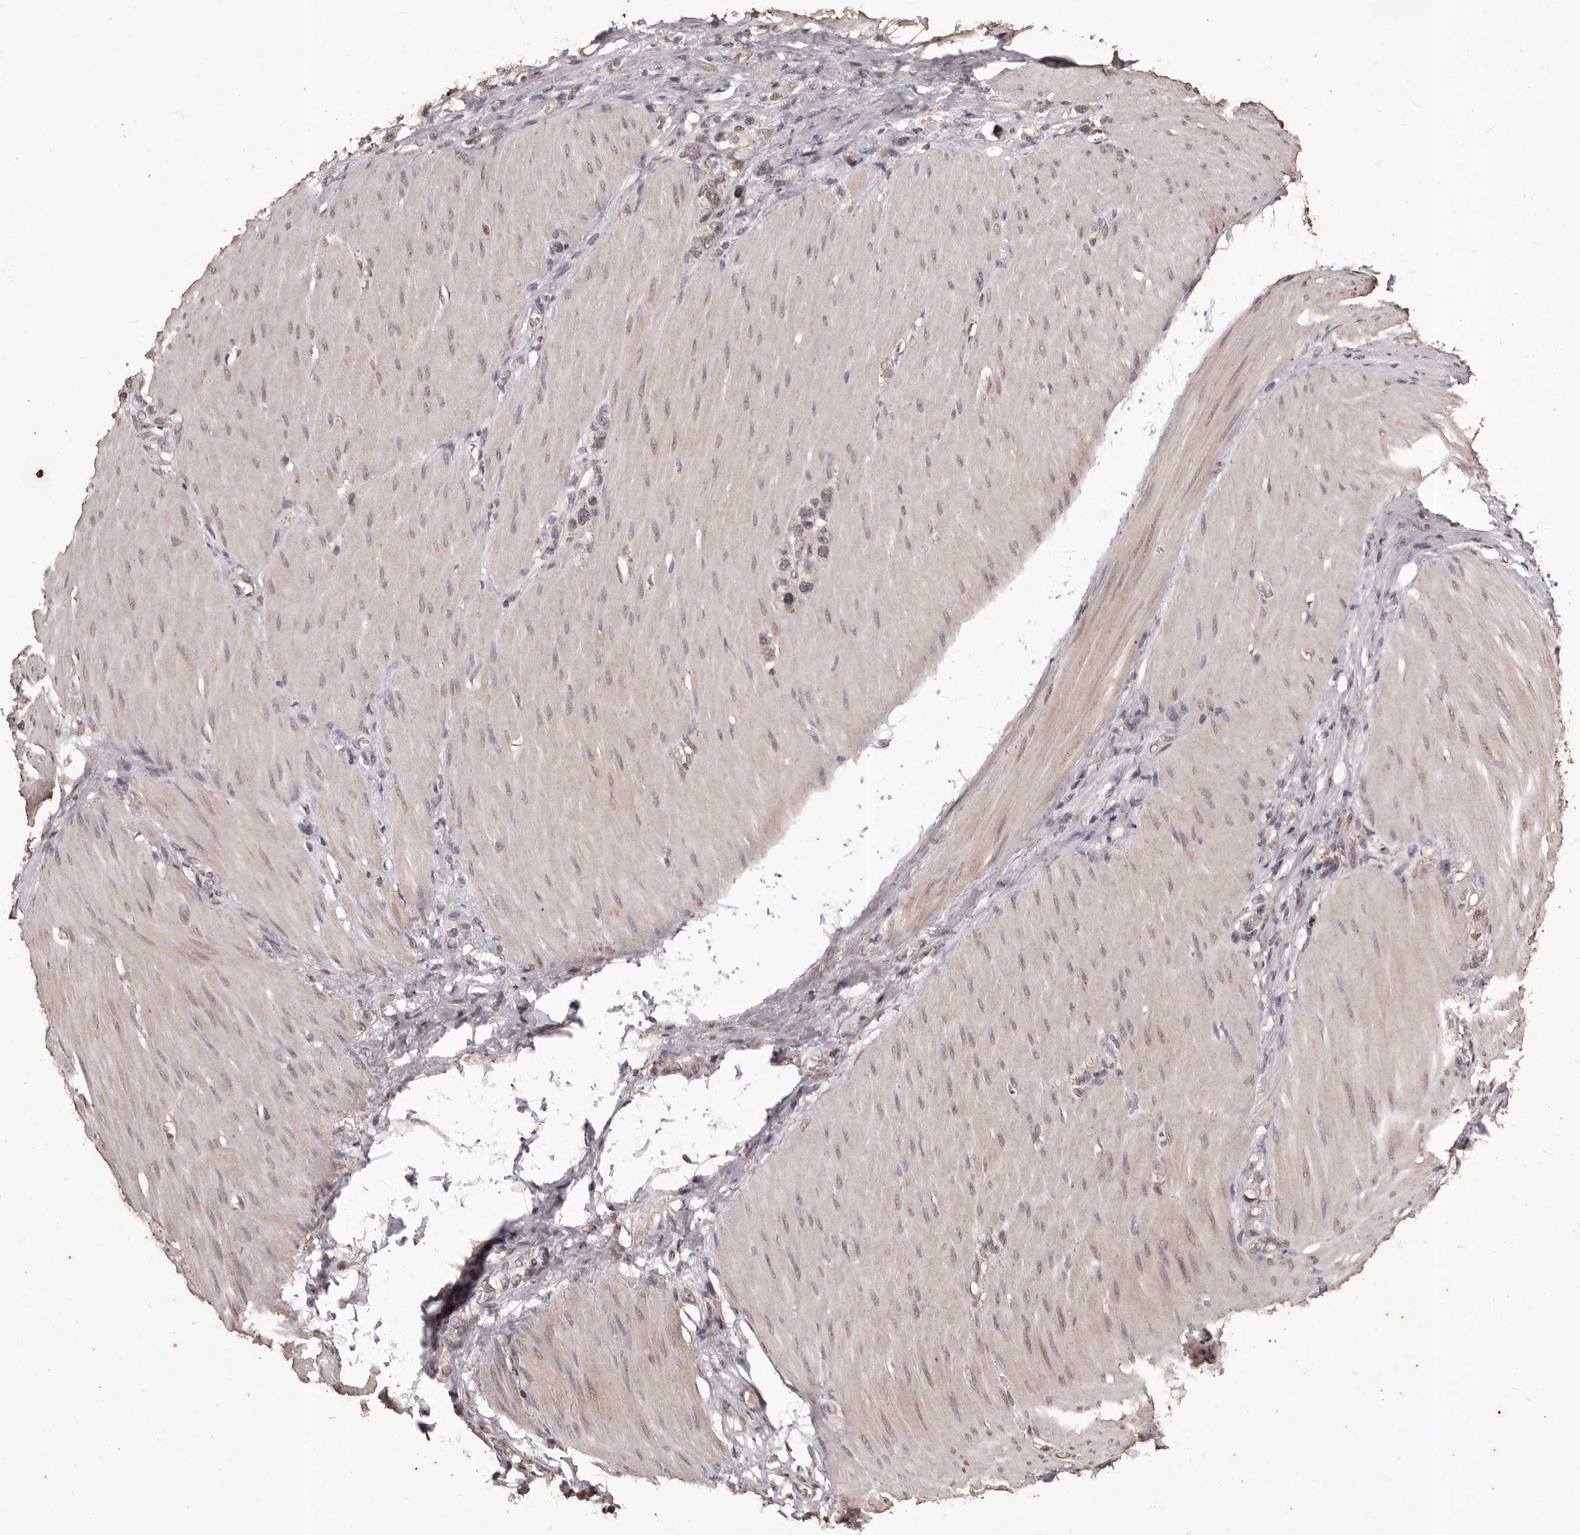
{"staining": {"intensity": "weak", "quantity": "<25%", "location": "cytoplasmic/membranous,nuclear"}, "tissue": "stomach cancer", "cell_type": "Tumor cells", "image_type": "cancer", "snomed": [{"axis": "morphology", "description": "Adenocarcinoma, NOS"}, {"axis": "topography", "description": "Stomach"}], "caption": "Photomicrograph shows no significant protein staining in tumor cells of stomach cancer.", "gene": "NAV1", "patient": {"sex": "female", "age": 65}}